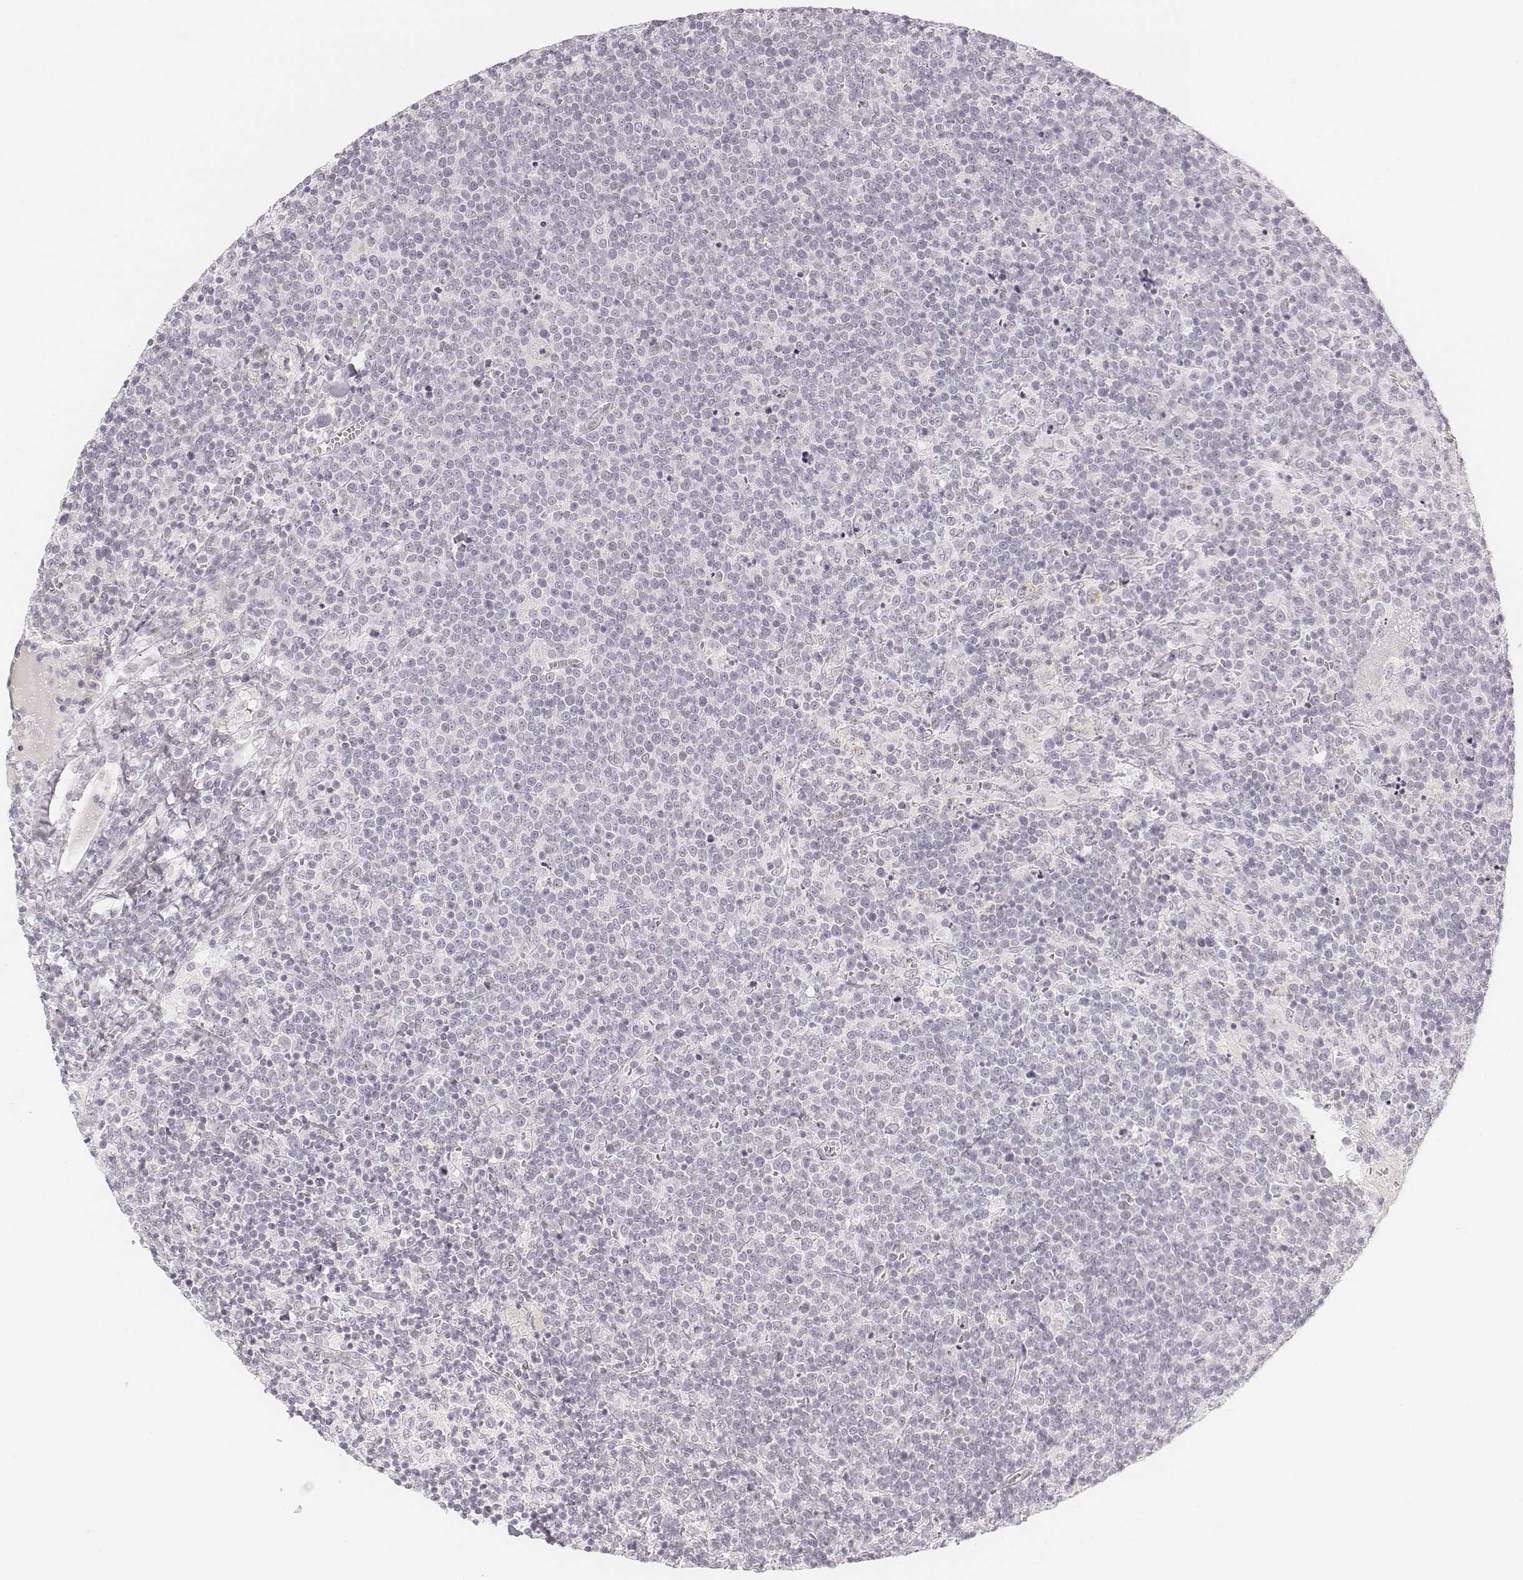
{"staining": {"intensity": "negative", "quantity": "none", "location": "none"}, "tissue": "lymphoma", "cell_type": "Tumor cells", "image_type": "cancer", "snomed": [{"axis": "morphology", "description": "Malignant lymphoma, non-Hodgkin's type, High grade"}, {"axis": "topography", "description": "Lymph node"}], "caption": "A photomicrograph of lymphoma stained for a protein shows no brown staining in tumor cells.", "gene": "KRTAP2-1", "patient": {"sex": "male", "age": 61}}